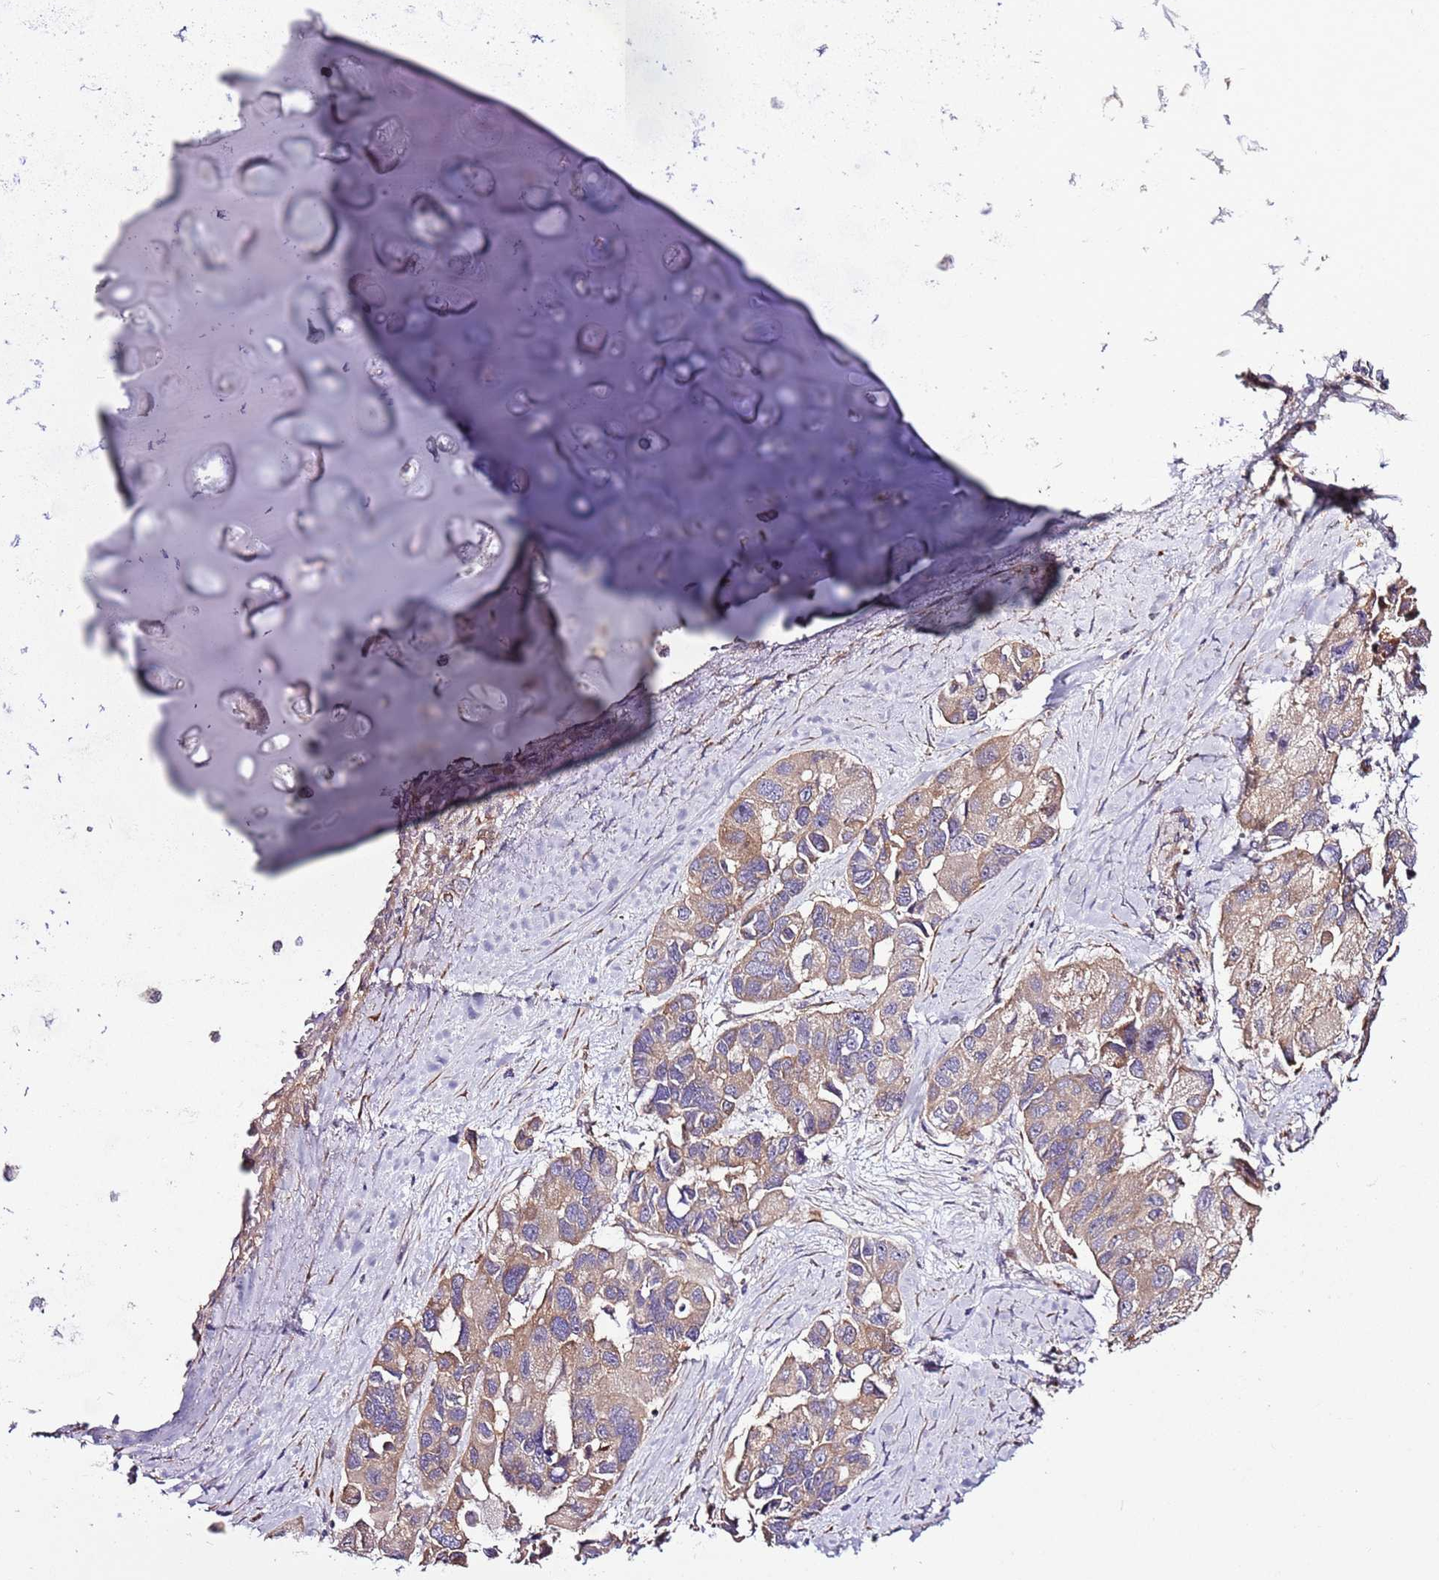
{"staining": {"intensity": "moderate", "quantity": ">75%", "location": "cytoplasmic/membranous"}, "tissue": "lung cancer", "cell_type": "Tumor cells", "image_type": "cancer", "snomed": [{"axis": "morphology", "description": "Adenocarcinoma, NOS"}, {"axis": "topography", "description": "Lung"}], "caption": "Tumor cells show medium levels of moderate cytoplasmic/membranous staining in approximately >75% of cells in human lung cancer.", "gene": "GNL1", "patient": {"sex": "female", "age": 54}}